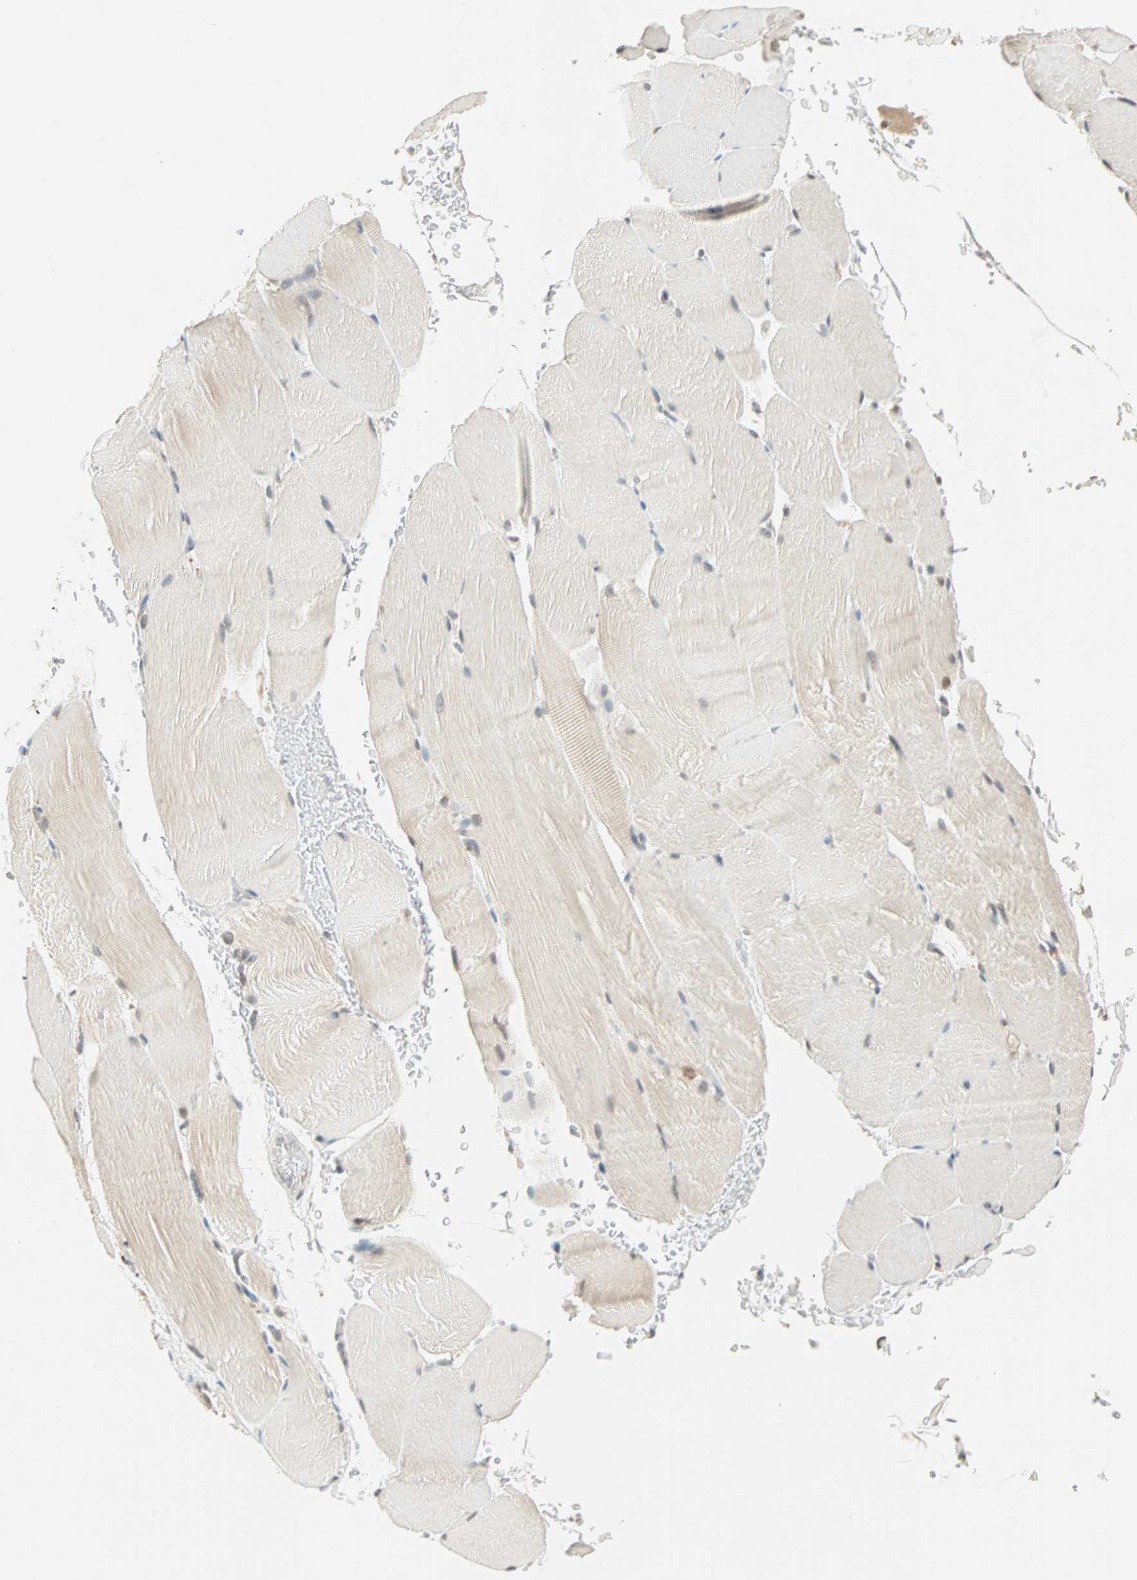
{"staining": {"intensity": "weak", "quantity": "25%-75%", "location": "cytoplasmic/membranous"}, "tissue": "skeletal muscle", "cell_type": "Myocytes", "image_type": "normal", "snomed": [{"axis": "morphology", "description": "Normal tissue, NOS"}, {"axis": "topography", "description": "Skeletal muscle"}, {"axis": "topography", "description": "Parathyroid gland"}], "caption": "Immunohistochemical staining of normal skeletal muscle demonstrates 25%-75% levels of weak cytoplasmic/membranous protein expression in approximately 25%-75% of myocytes. The staining was performed using DAB (3,3'-diaminobenzidine), with brown indicating positive protein expression. Nuclei are stained blue with hematoxylin.", "gene": "PRDM2", "patient": {"sex": "female", "age": 37}}